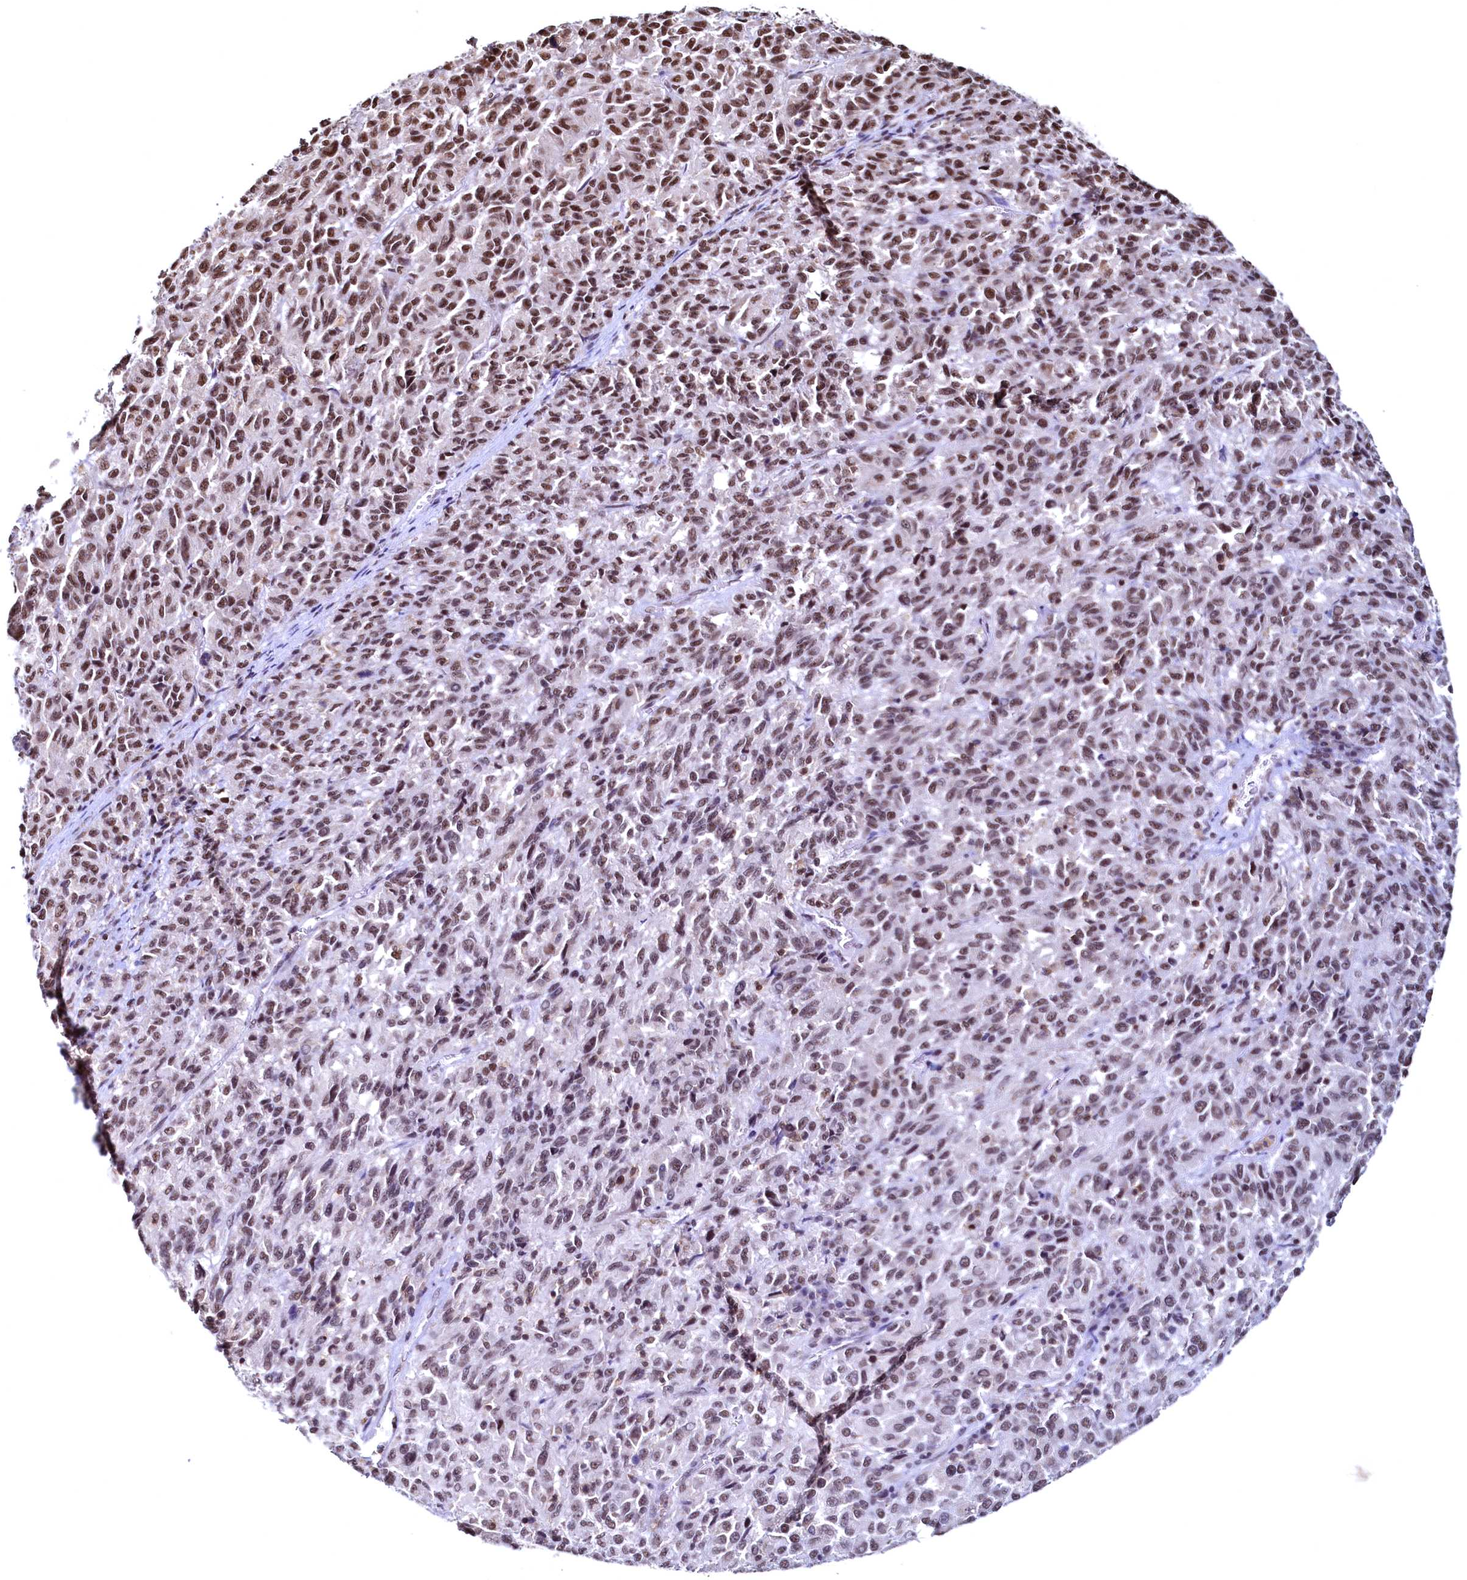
{"staining": {"intensity": "moderate", "quantity": "25%-75%", "location": "nuclear"}, "tissue": "melanoma", "cell_type": "Tumor cells", "image_type": "cancer", "snomed": [{"axis": "morphology", "description": "Malignant melanoma, Metastatic site"}, {"axis": "topography", "description": "Lung"}], "caption": "Human melanoma stained with a protein marker shows moderate staining in tumor cells.", "gene": "RSRC2", "patient": {"sex": "male", "age": 64}}